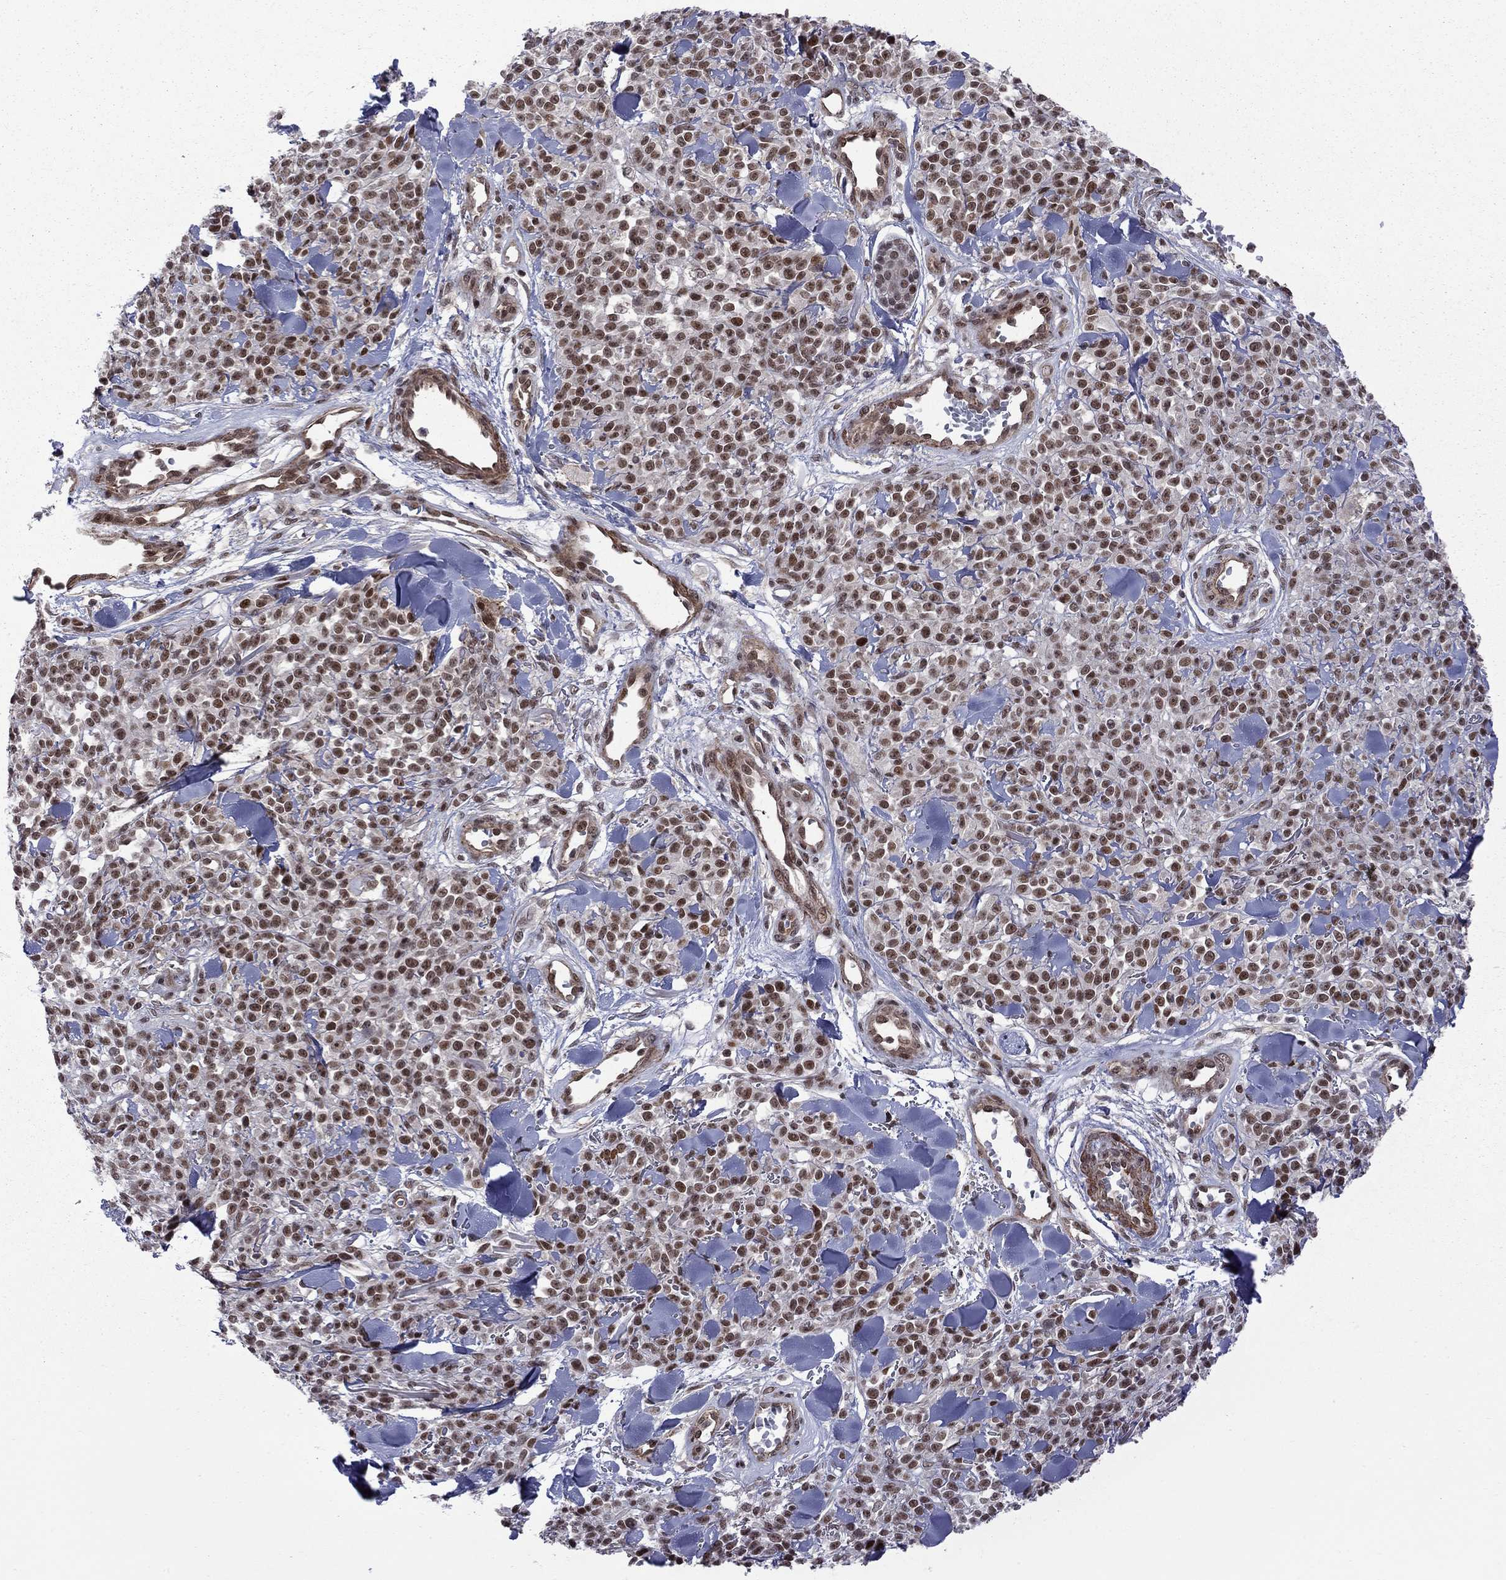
{"staining": {"intensity": "strong", "quantity": ">75%", "location": "nuclear"}, "tissue": "melanoma", "cell_type": "Tumor cells", "image_type": "cancer", "snomed": [{"axis": "morphology", "description": "Malignant melanoma, NOS"}, {"axis": "topography", "description": "Skin"}, {"axis": "topography", "description": "Skin of trunk"}], "caption": "Melanoma stained with a protein marker reveals strong staining in tumor cells.", "gene": "BRF1", "patient": {"sex": "male", "age": 74}}